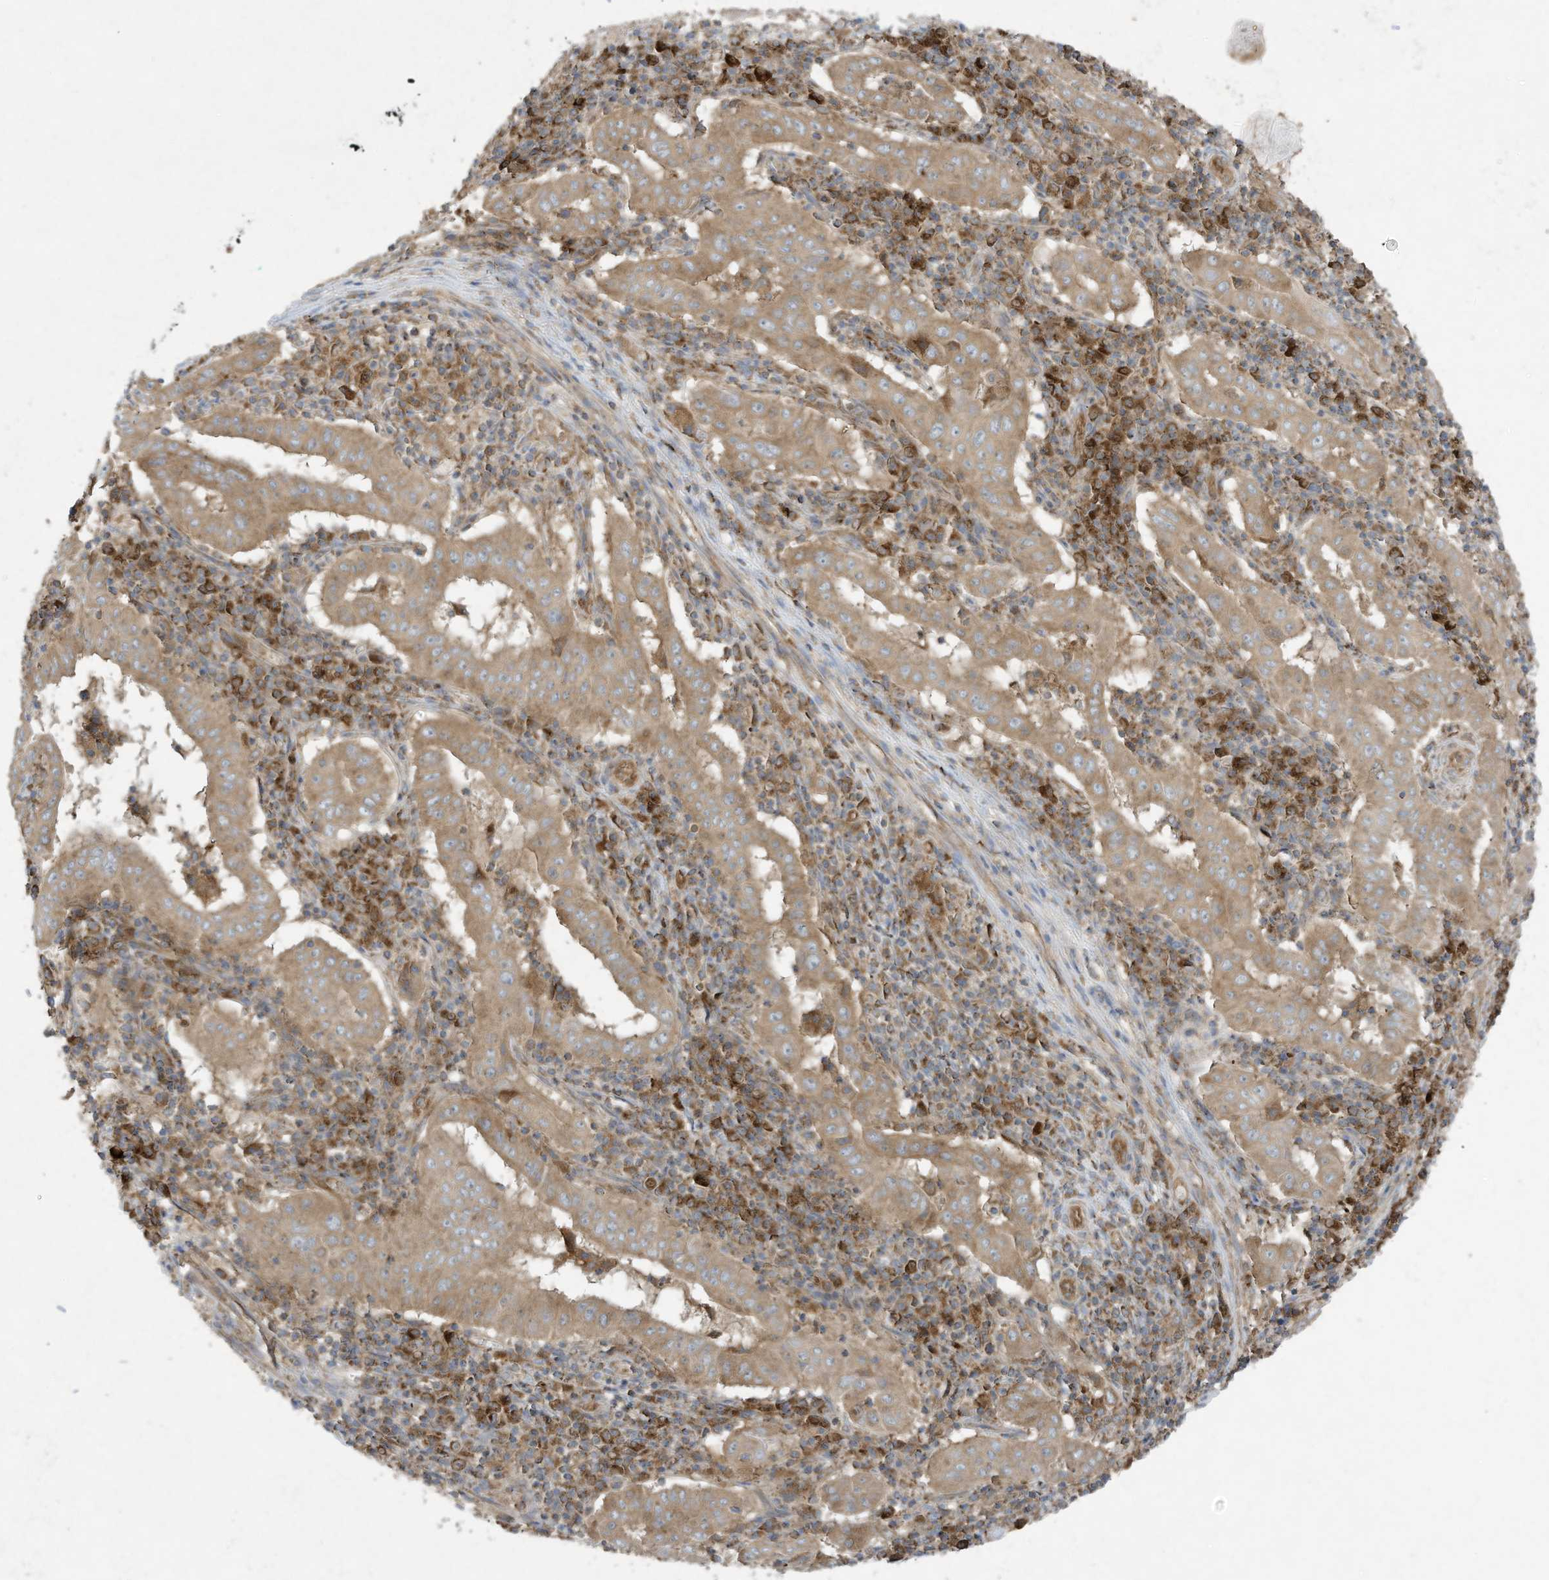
{"staining": {"intensity": "moderate", "quantity": ">75%", "location": "cytoplasmic/membranous"}, "tissue": "pancreatic cancer", "cell_type": "Tumor cells", "image_type": "cancer", "snomed": [{"axis": "morphology", "description": "Adenocarcinoma, NOS"}, {"axis": "topography", "description": "Pancreas"}], "caption": "Tumor cells reveal medium levels of moderate cytoplasmic/membranous expression in approximately >75% of cells in pancreatic cancer (adenocarcinoma).", "gene": "SYNJ2", "patient": {"sex": "male", "age": 63}}